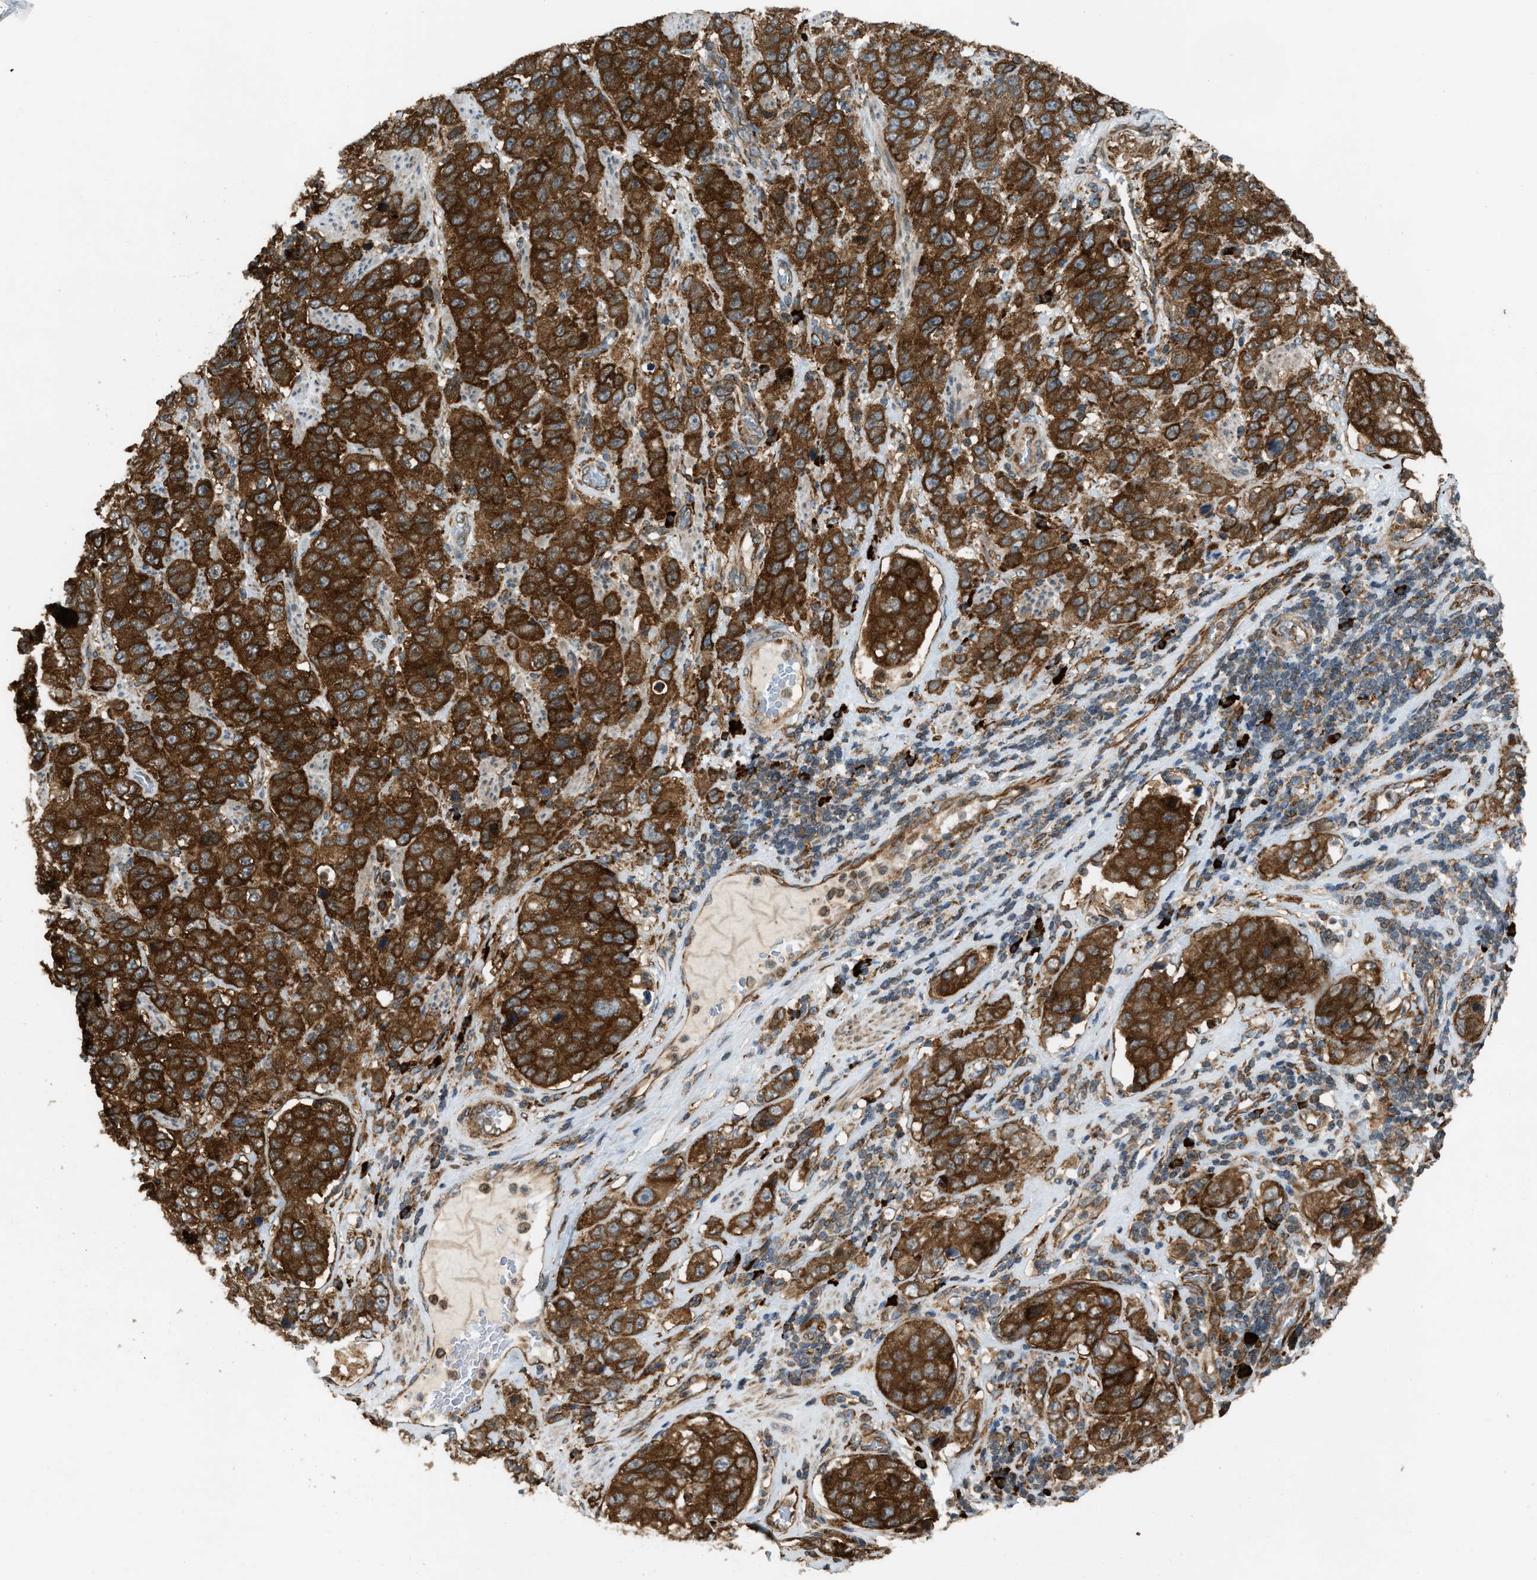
{"staining": {"intensity": "strong", "quantity": ">75%", "location": "cytoplasmic/membranous"}, "tissue": "stomach cancer", "cell_type": "Tumor cells", "image_type": "cancer", "snomed": [{"axis": "morphology", "description": "Adenocarcinoma, NOS"}, {"axis": "topography", "description": "Stomach"}], "caption": "Protein staining reveals strong cytoplasmic/membranous staining in approximately >75% of tumor cells in stomach adenocarcinoma.", "gene": "BAIAP2L1", "patient": {"sex": "male", "age": 48}}